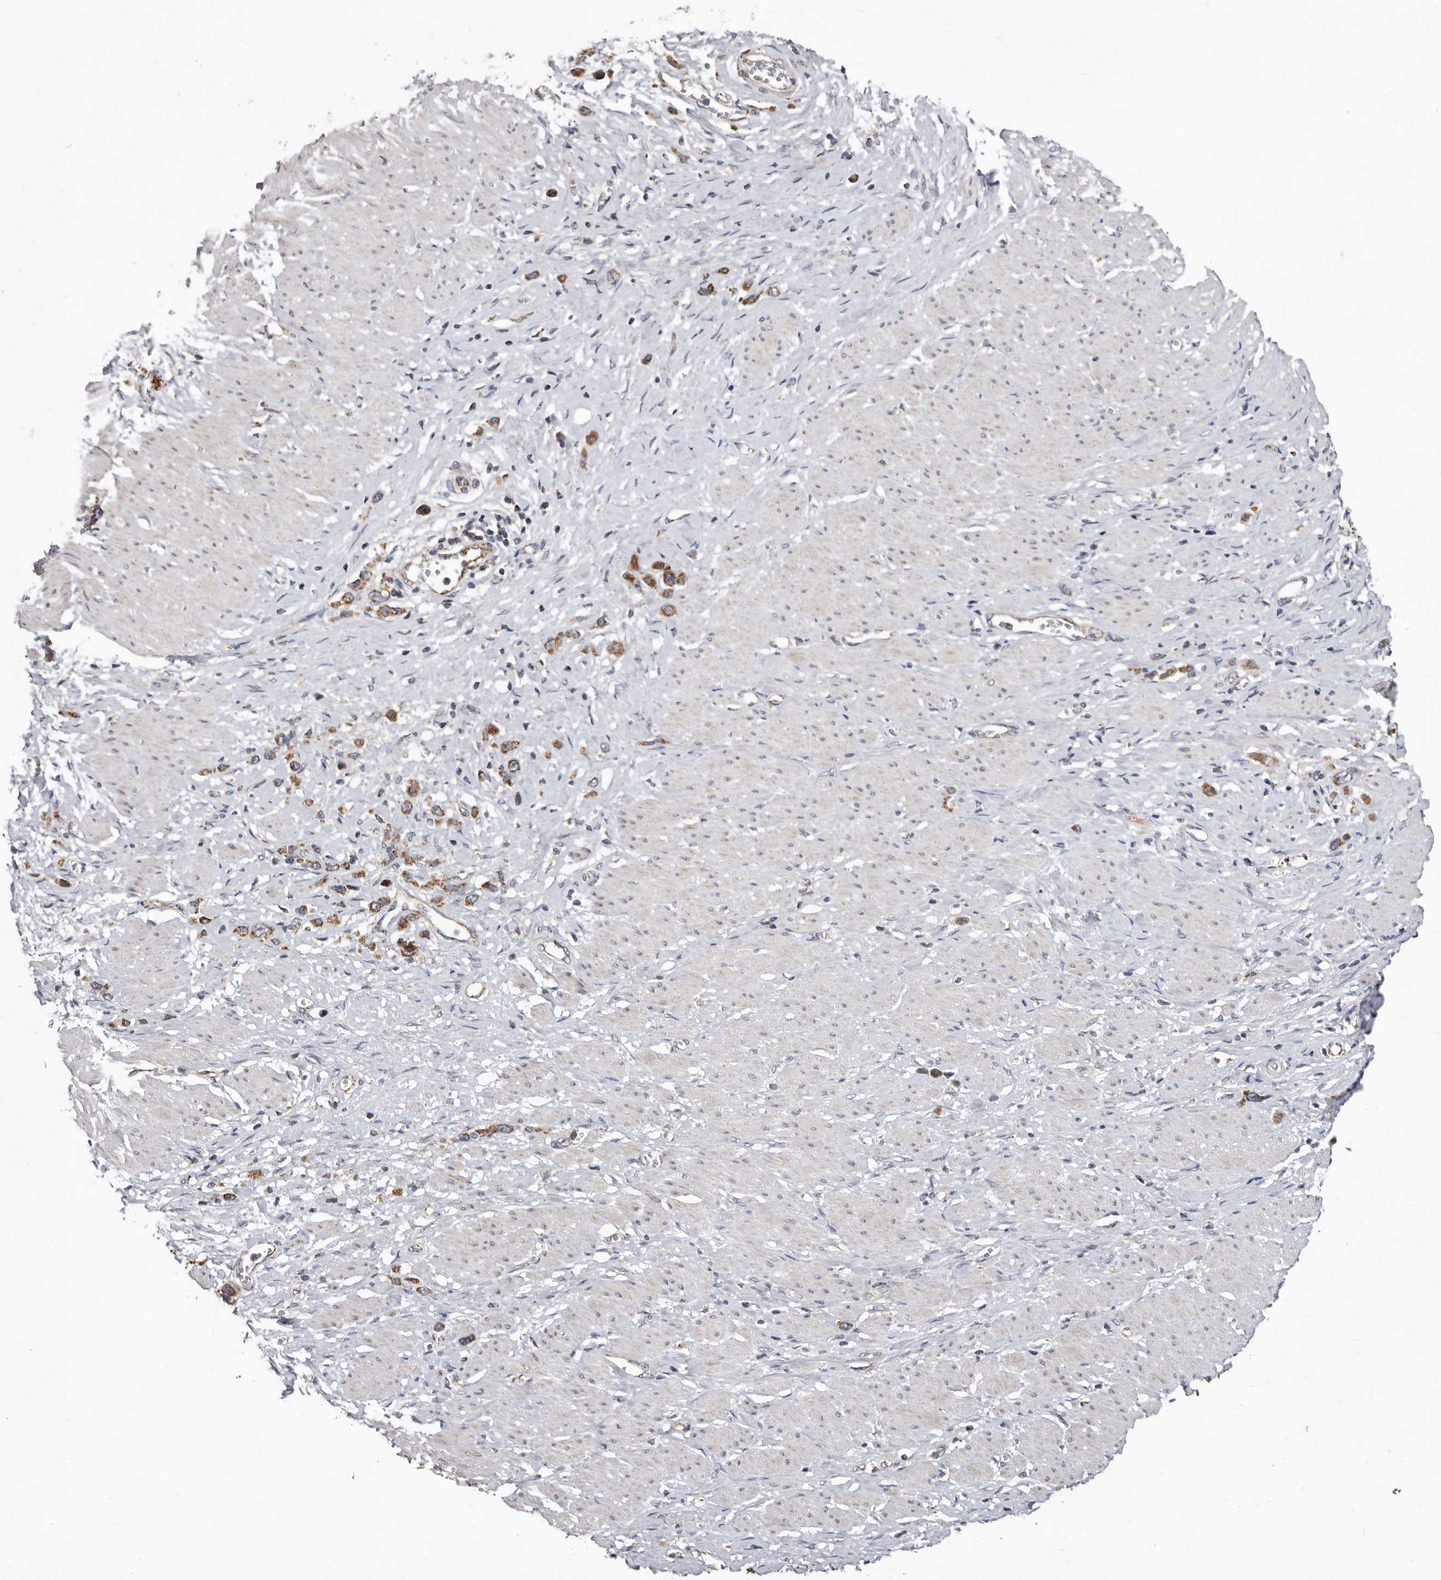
{"staining": {"intensity": "moderate", "quantity": ">75%", "location": "cytoplasmic/membranous"}, "tissue": "stomach cancer", "cell_type": "Tumor cells", "image_type": "cancer", "snomed": [{"axis": "morphology", "description": "Adenocarcinoma, NOS"}, {"axis": "topography", "description": "Stomach"}], "caption": "Immunohistochemical staining of stomach adenocarcinoma shows moderate cytoplasmic/membranous protein positivity in approximately >75% of tumor cells.", "gene": "MRPL18", "patient": {"sex": "female", "age": 65}}